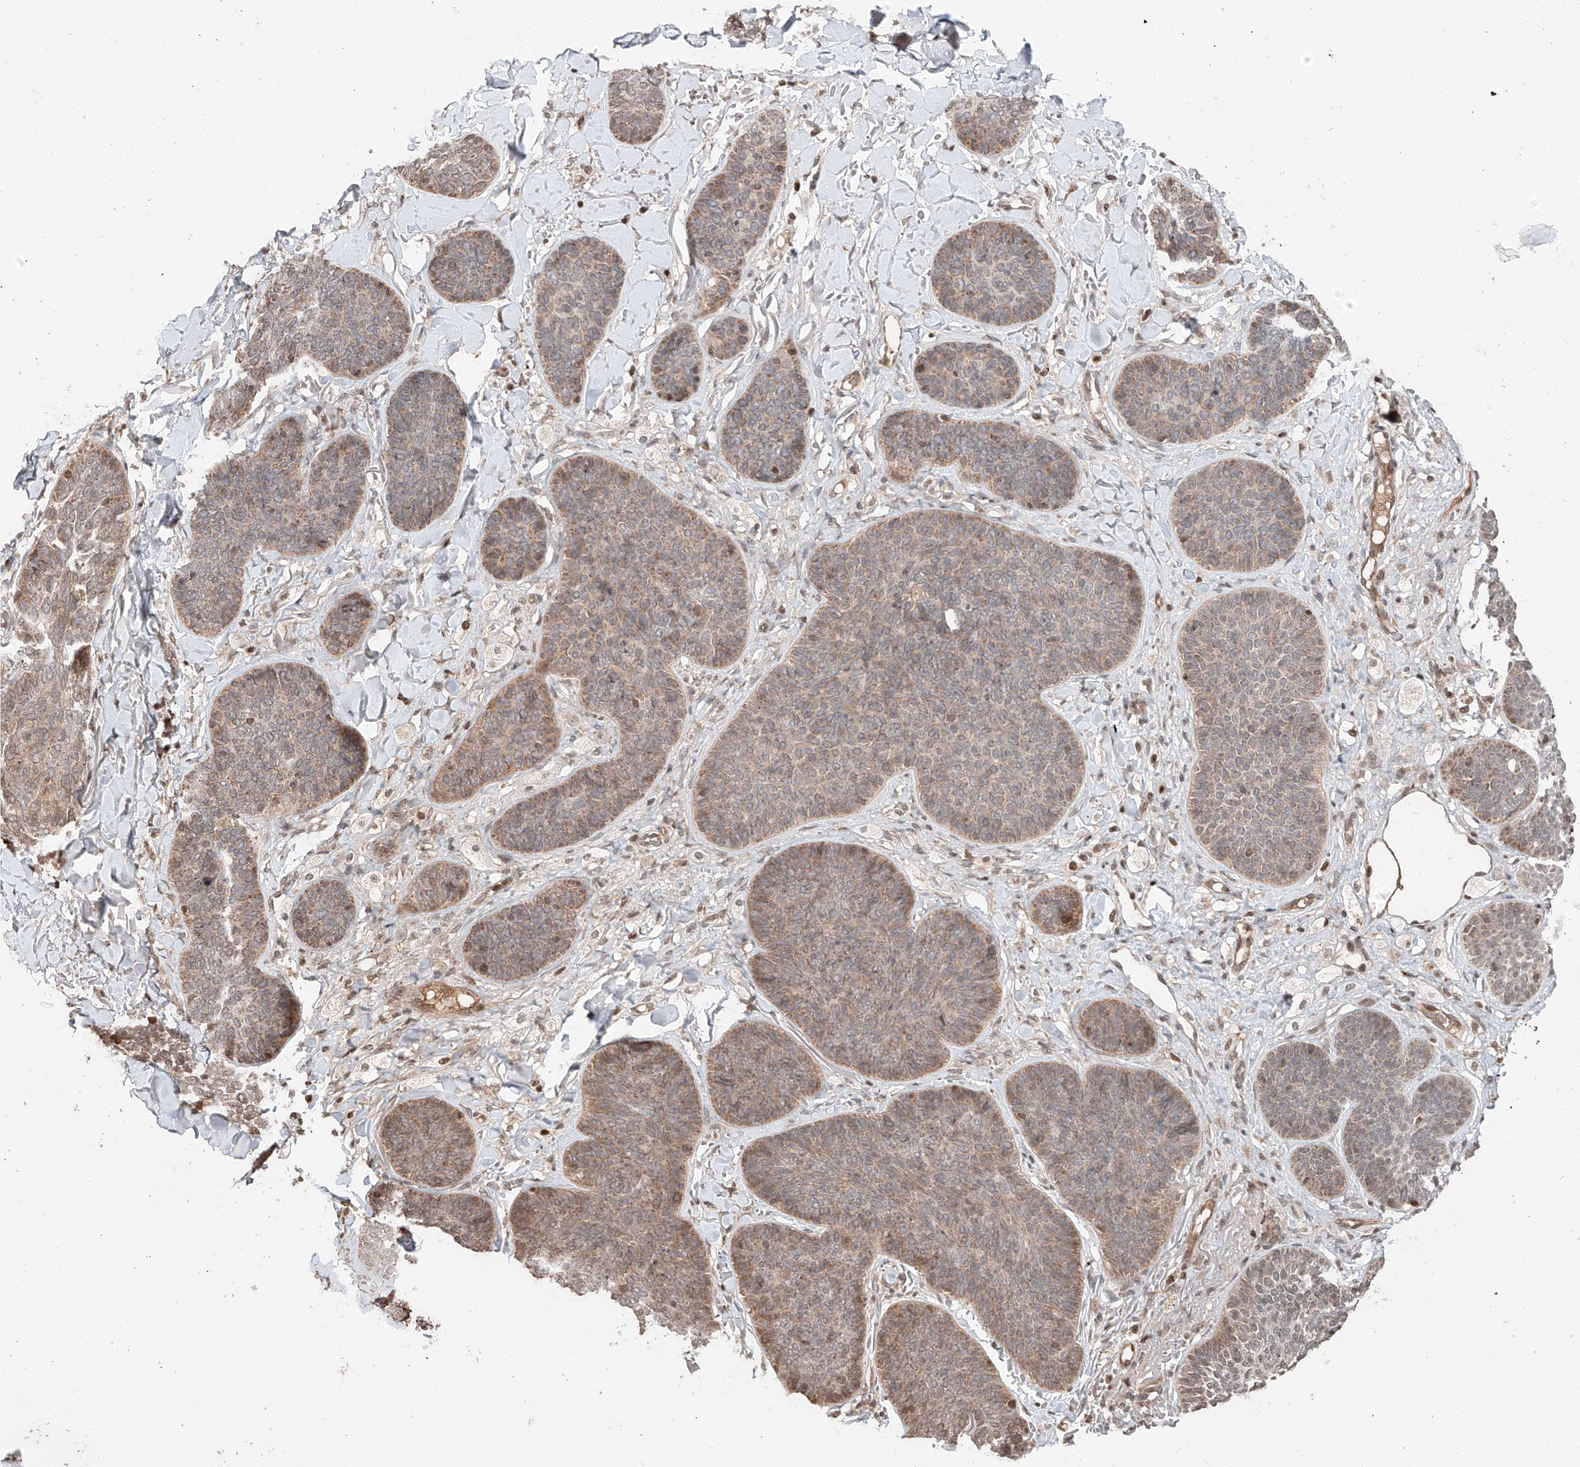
{"staining": {"intensity": "moderate", "quantity": "25%-75%", "location": "cytoplasmic/membranous"}, "tissue": "skin cancer", "cell_type": "Tumor cells", "image_type": "cancer", "snomed": [{"axis": "morphology", "description": "Basal cell carcinoma"}, {"axis": "topography", "description": "Skin"}], "caption": "The histopathology image reveals staining of skin cancer, revealing moderate cytoplasmic/membranous protein staining (brown color) within tumor cells.", "gene": "ARHGAP33", "patient": {"sex": "male", "age": 85}}